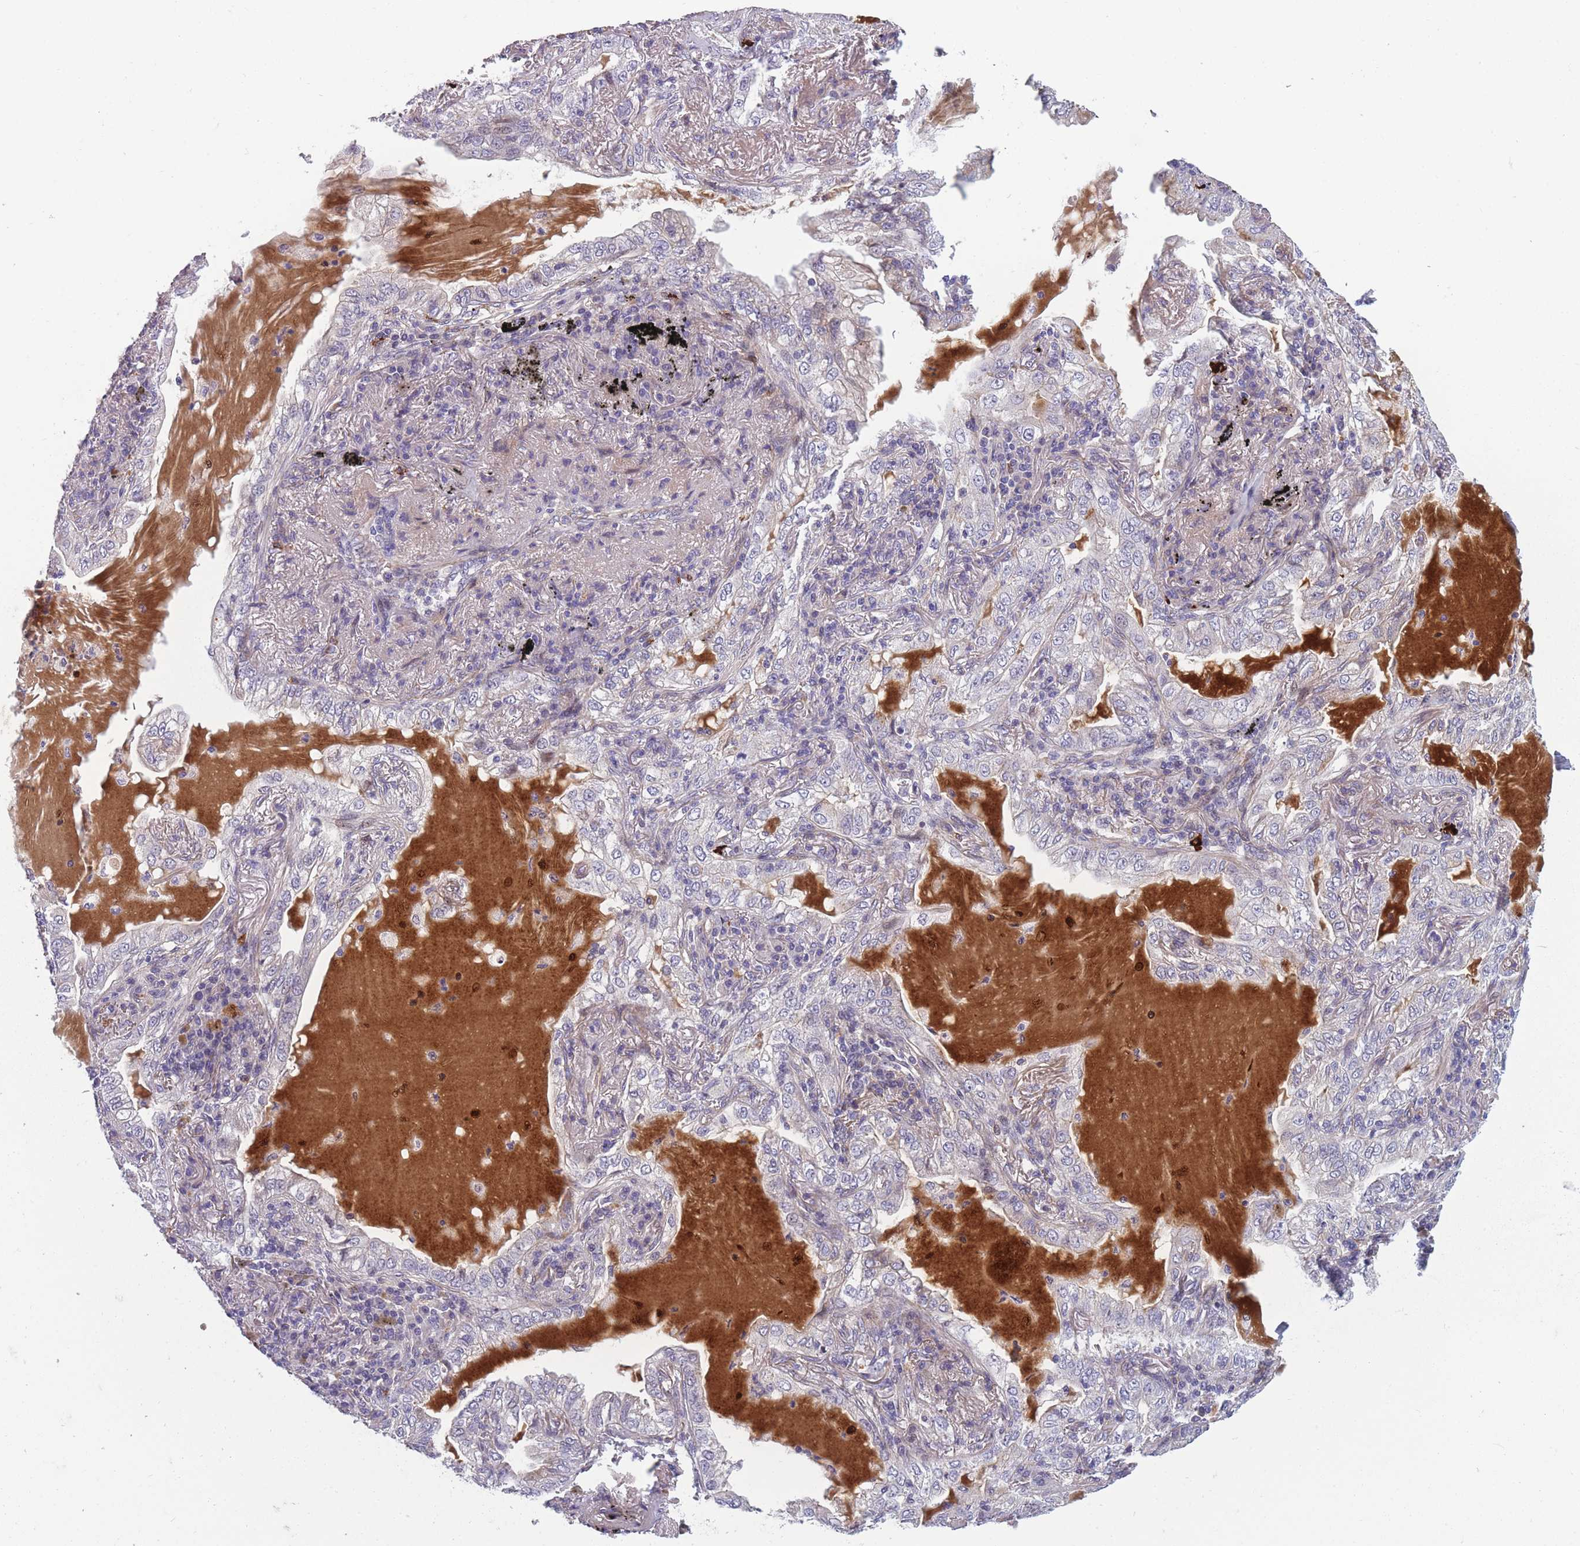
{"staining": {"intensity": "negative", "quantity": "none", "location": "none"}, "tissue": "lung cancer", "cell_type": "Tumor cells", "image_type": "cancer", "snomed": [{"axis": "morphology", "description": "Adenocarcinoma, NOS"}, {"axis": "topography", "description": "Lung"}], "caption": "Lung cancer was stained to show a protein in brown. There is no significant positivity in tumor cells.", "gene": "FAM83F", "patient": {"sex": "female", "age": 73}}